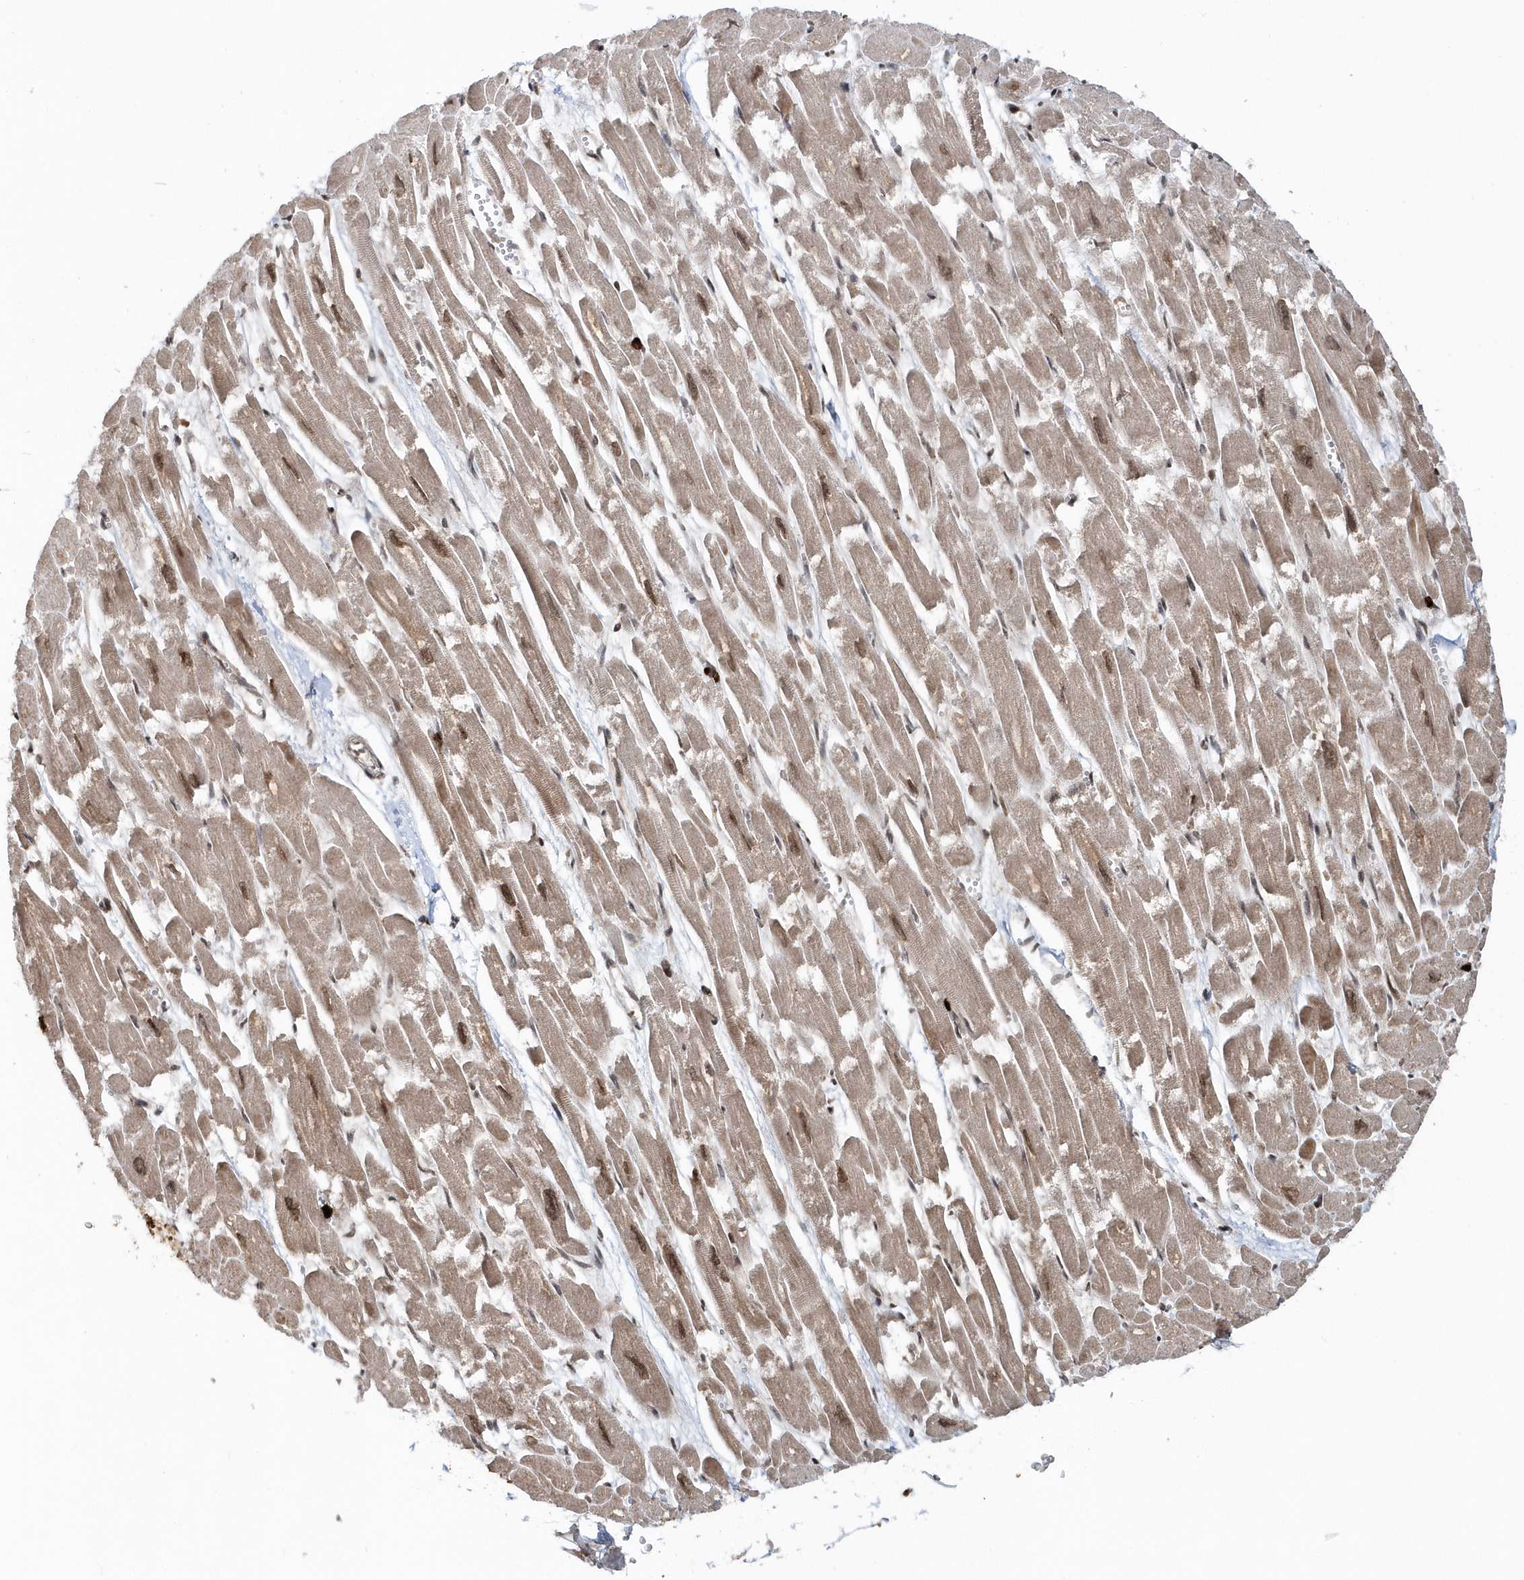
{"staining": {"intensity": "moderate", "quantity": "25%-75%", "location": "cytoplasmic/membranous,nuclear"}, "tissue": "heart muscle", "cell_type": "Cardiomyocytes", "image_type": "normal", "snomed": [{"axis": "morphology", "description": "Normal tissue, NOS"}, {"axis": "topography", "description": "Heart"}], "caption": "Heart muscle stained for a protein reveals moderate cytoplasmic/membranous,nuclear positivity in cardiomyocytes. (Stains: DAB in brown, nuclei in blue, Microscopy: brightfield microscopy at high magnification).", "gene": "SOWAHB", "patient": {"sex": "male", "age": 54}}